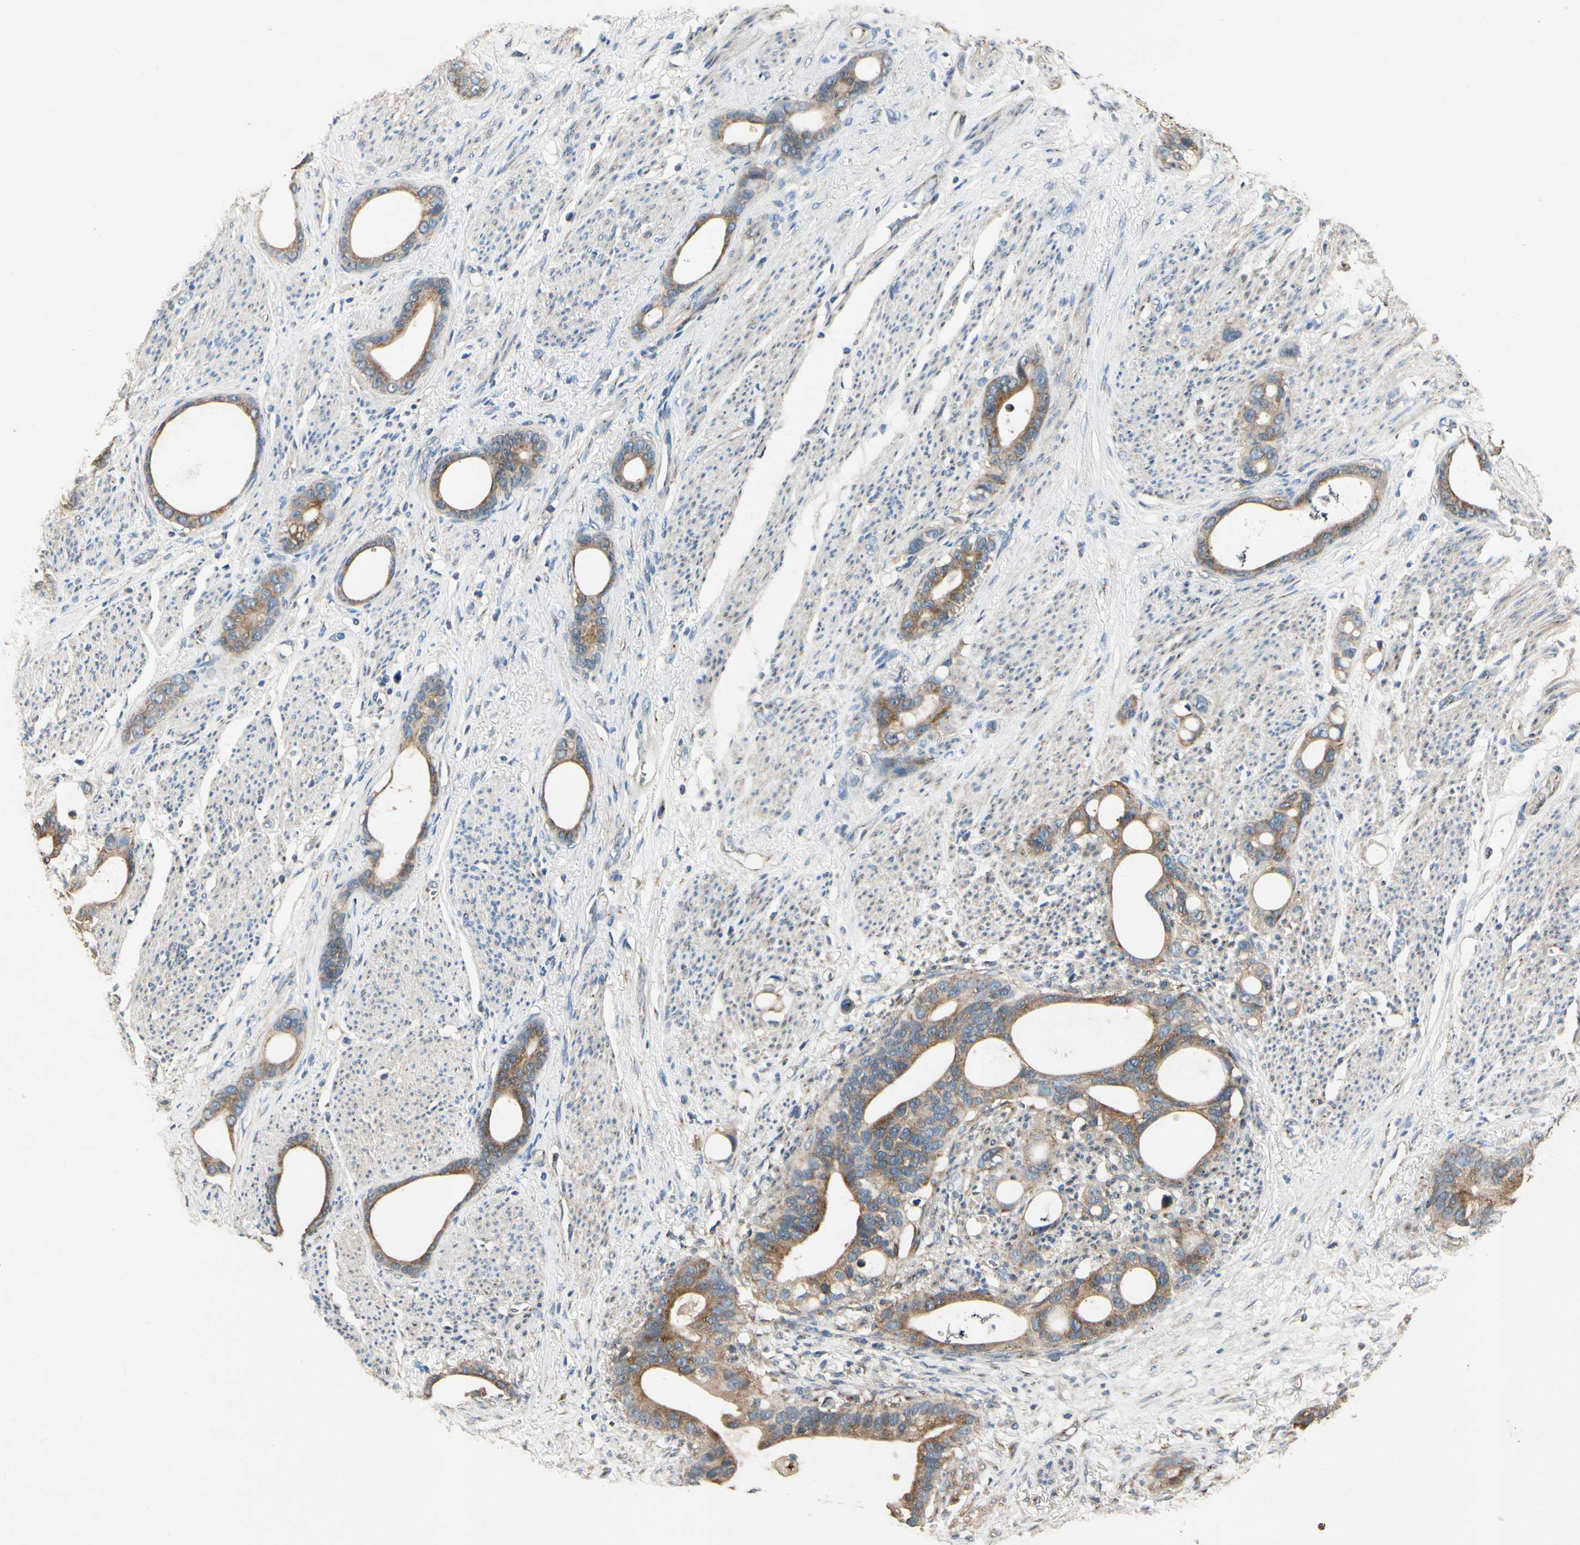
{"staining": {"intensity": "moderate", "quantity": ">75%", "location": "cytoplasmic/membranous"}, "tissue": "stomach cancer", "cell_type": "Tumor cells", "image_type": "cancer", "snomed": [{"axis": "morphology", "description": "Adenocarcinoma, NOS"}, {"axis": "topography", "description": "Stomach"}], "caption": "Human adenocarcinoma (stomach) stained with a brown dye demonstrates moderate cytoplasmic/membranous positive staining in approximately >75% of tumor cells.", "gene": "AKAP9", "patient": {"sex": "female", "age": 75}}